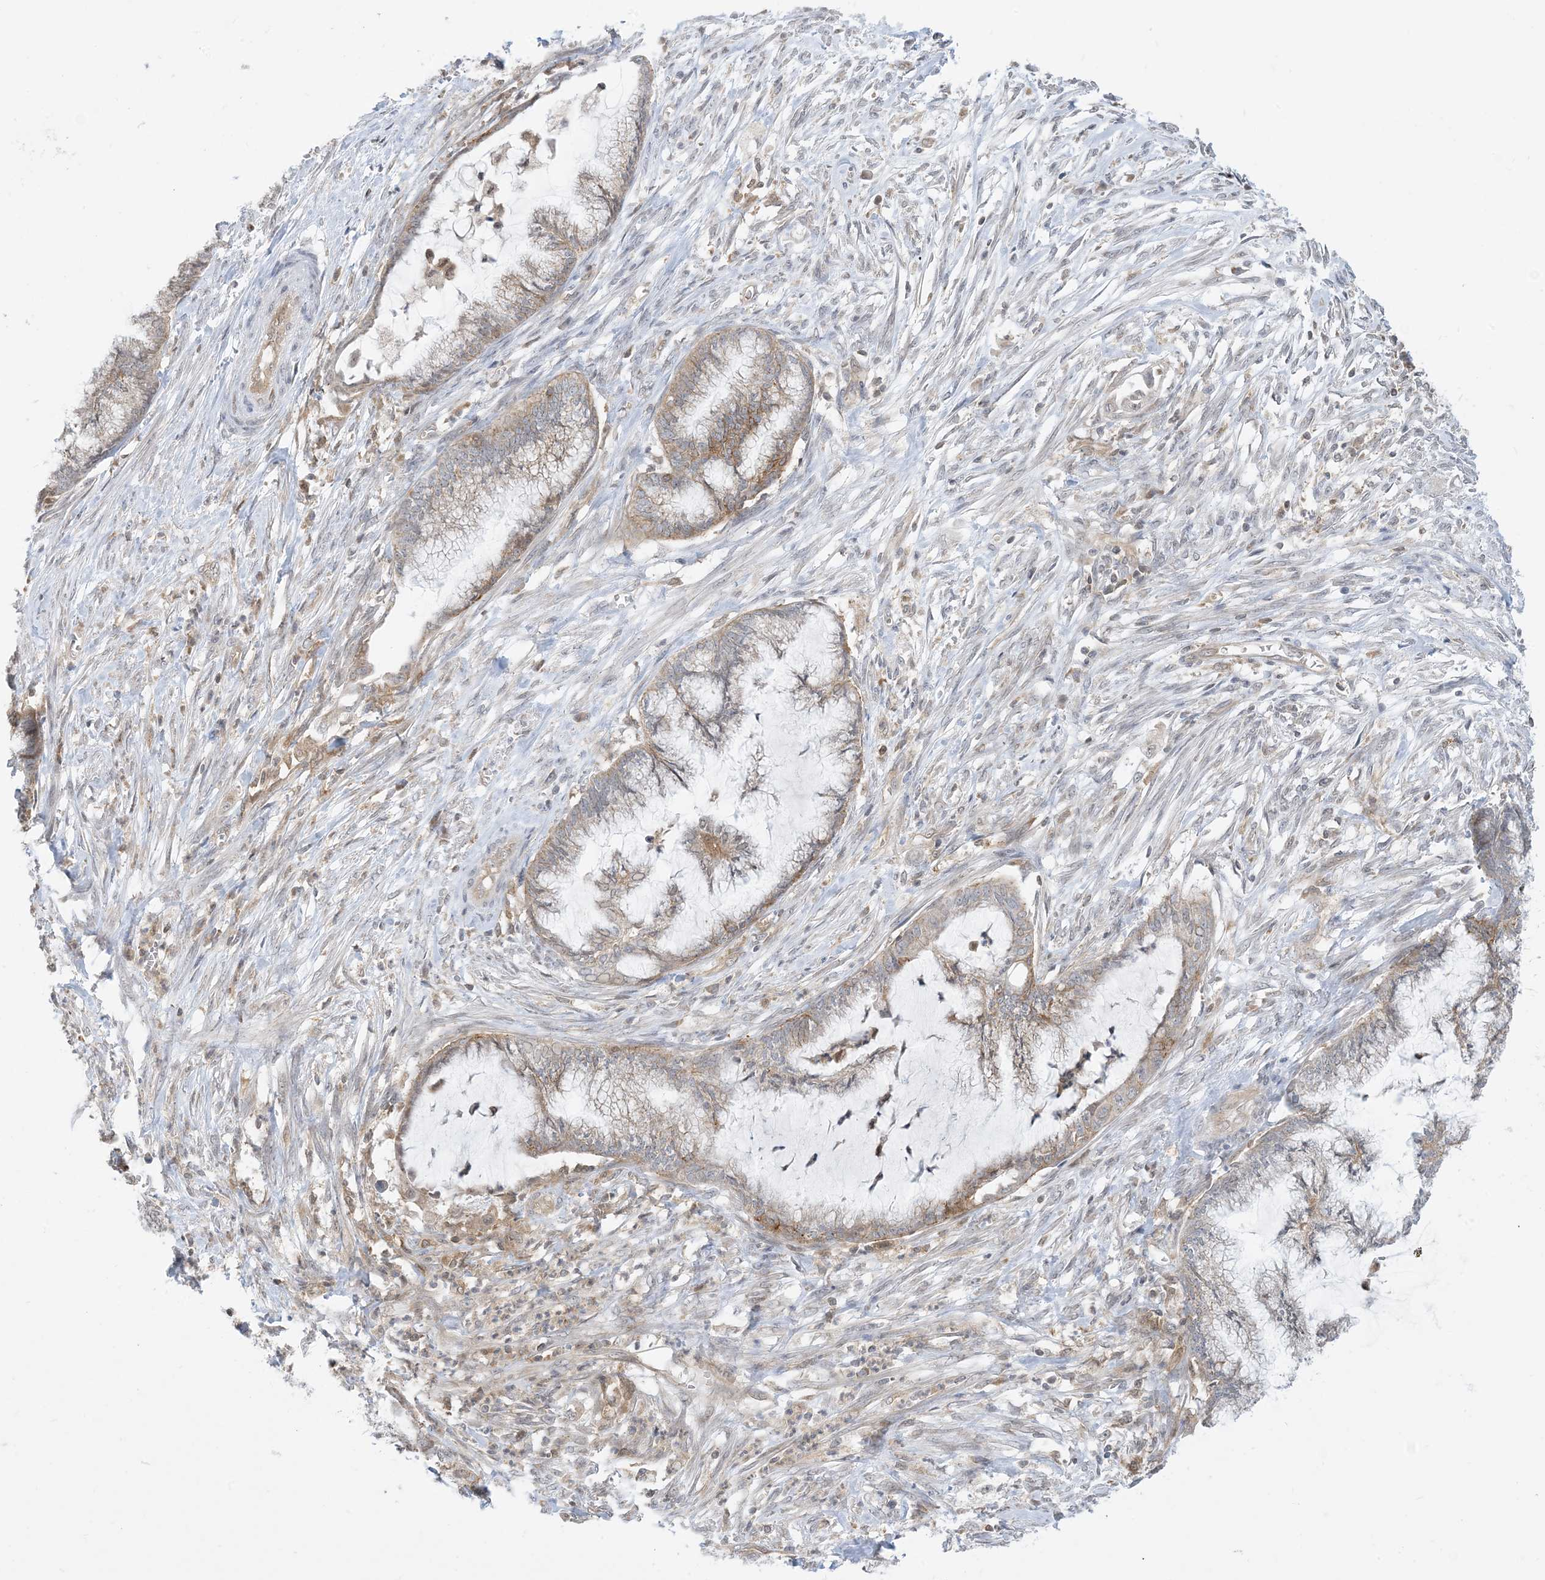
{"staining": {"intensity": "moderate", "quantity": "<25%", "location": "cytoplasmic/membranous"}, "tissue": "endometrial cancer", "cell_type": "Tumor cells", "image_type": "cancer", "snomed": [{"axis": "morphology", "description": "Adenocarcinoma, NOS"}, {"axis": "topography", "description": "Endometrium"}], "caption": "IHC (DAB (3,3'-diaminobenzidine)) staining of human endometrial cancer (adenocarcinoma) reveals moderate cytoplasmic/membranous protein positivity in approximately <25% of tumor cells.", "gene": "CASP4", "patient": {"sex": "female", "age": 86}}